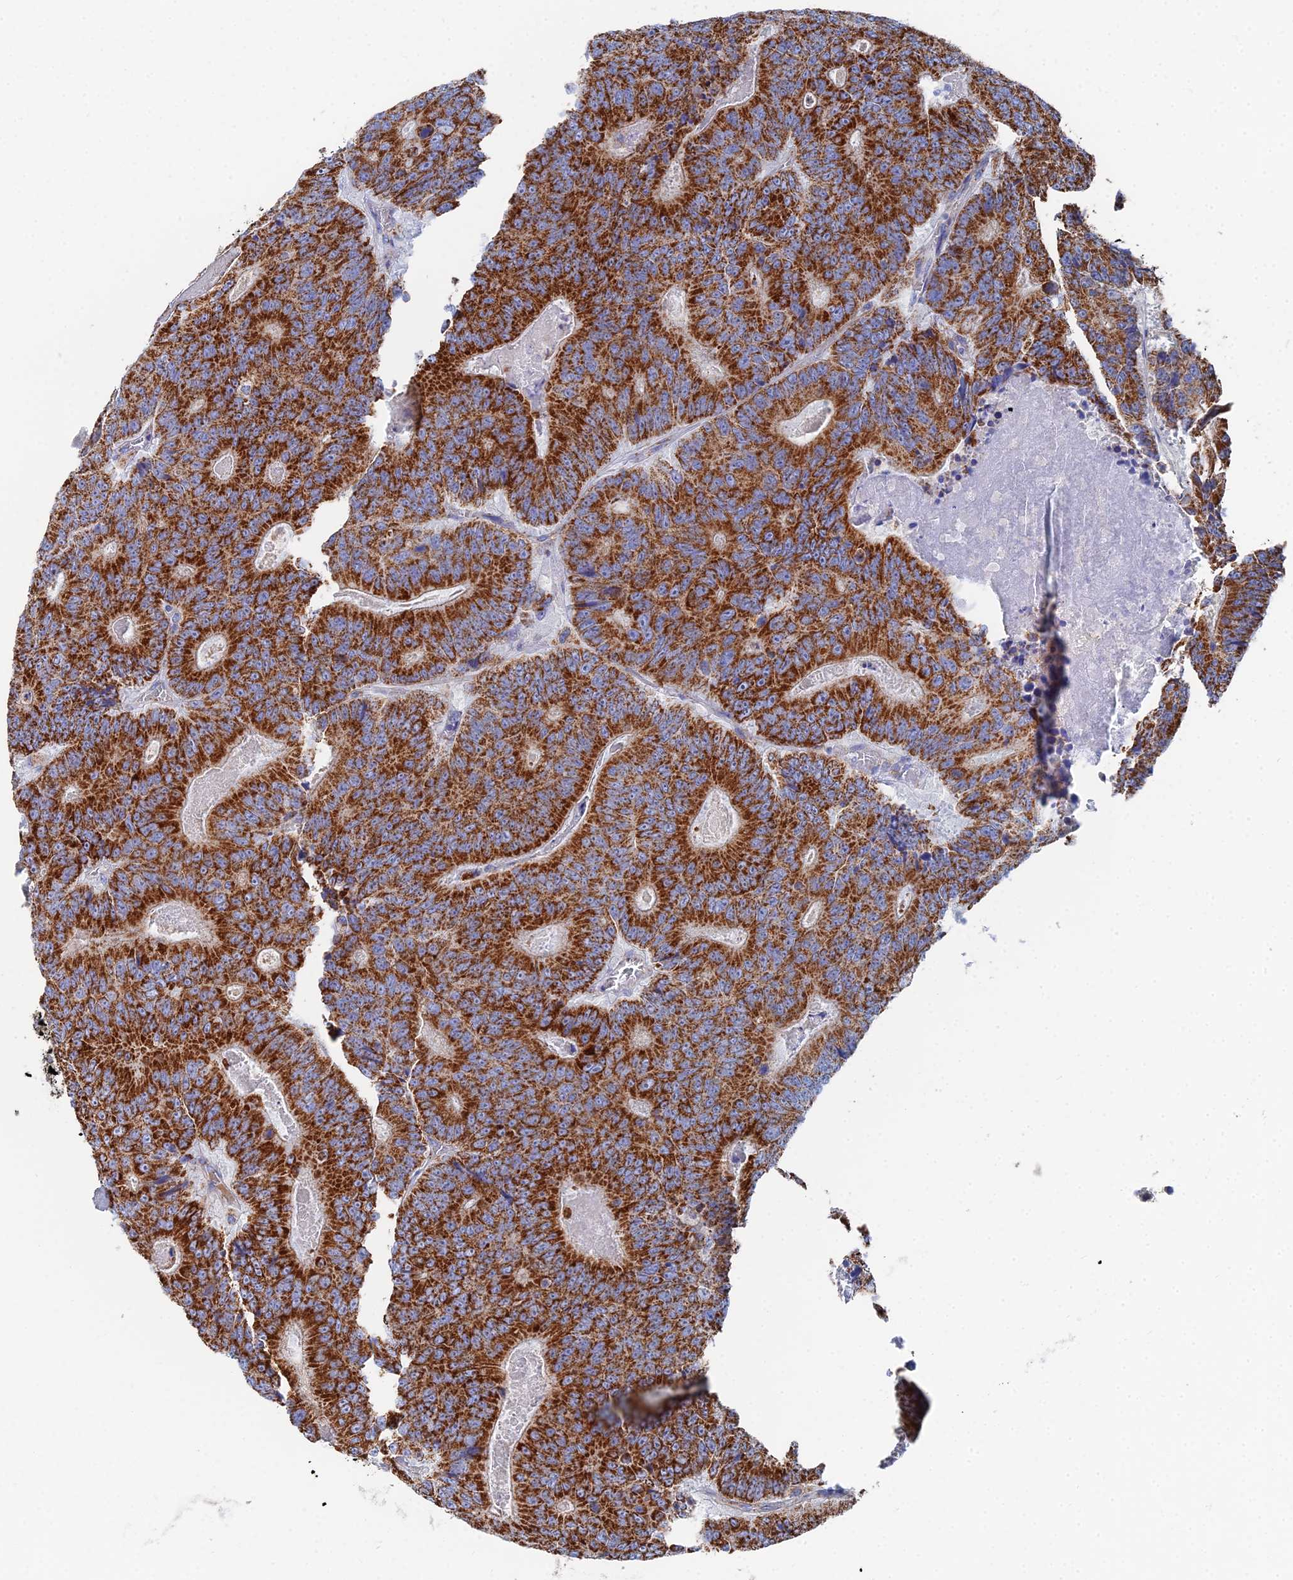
{"staining": {"intensity": "strong", "quantity": ">75%", "location": "cytoplasmic/membranous"}, "tissue": "colorectal cancer", "cell_type": "Tumor cells", "image_type": "cancer", "snomed": [{"axis": "morphology", "description": "Adenocarcinoma, NOS"}, {"axis": "topography", "description": "Colon"}], "caption": "An immunohistochemistry histopathology image of tumor tissue is shown. Protein staining in brown highlights strong cytoplasmic/membranous positivity in colorectal cancer (adenocarcinoma) within tumor cells.", "gene": "IFT80", "patient": {"sex": "male", "age": 83}}